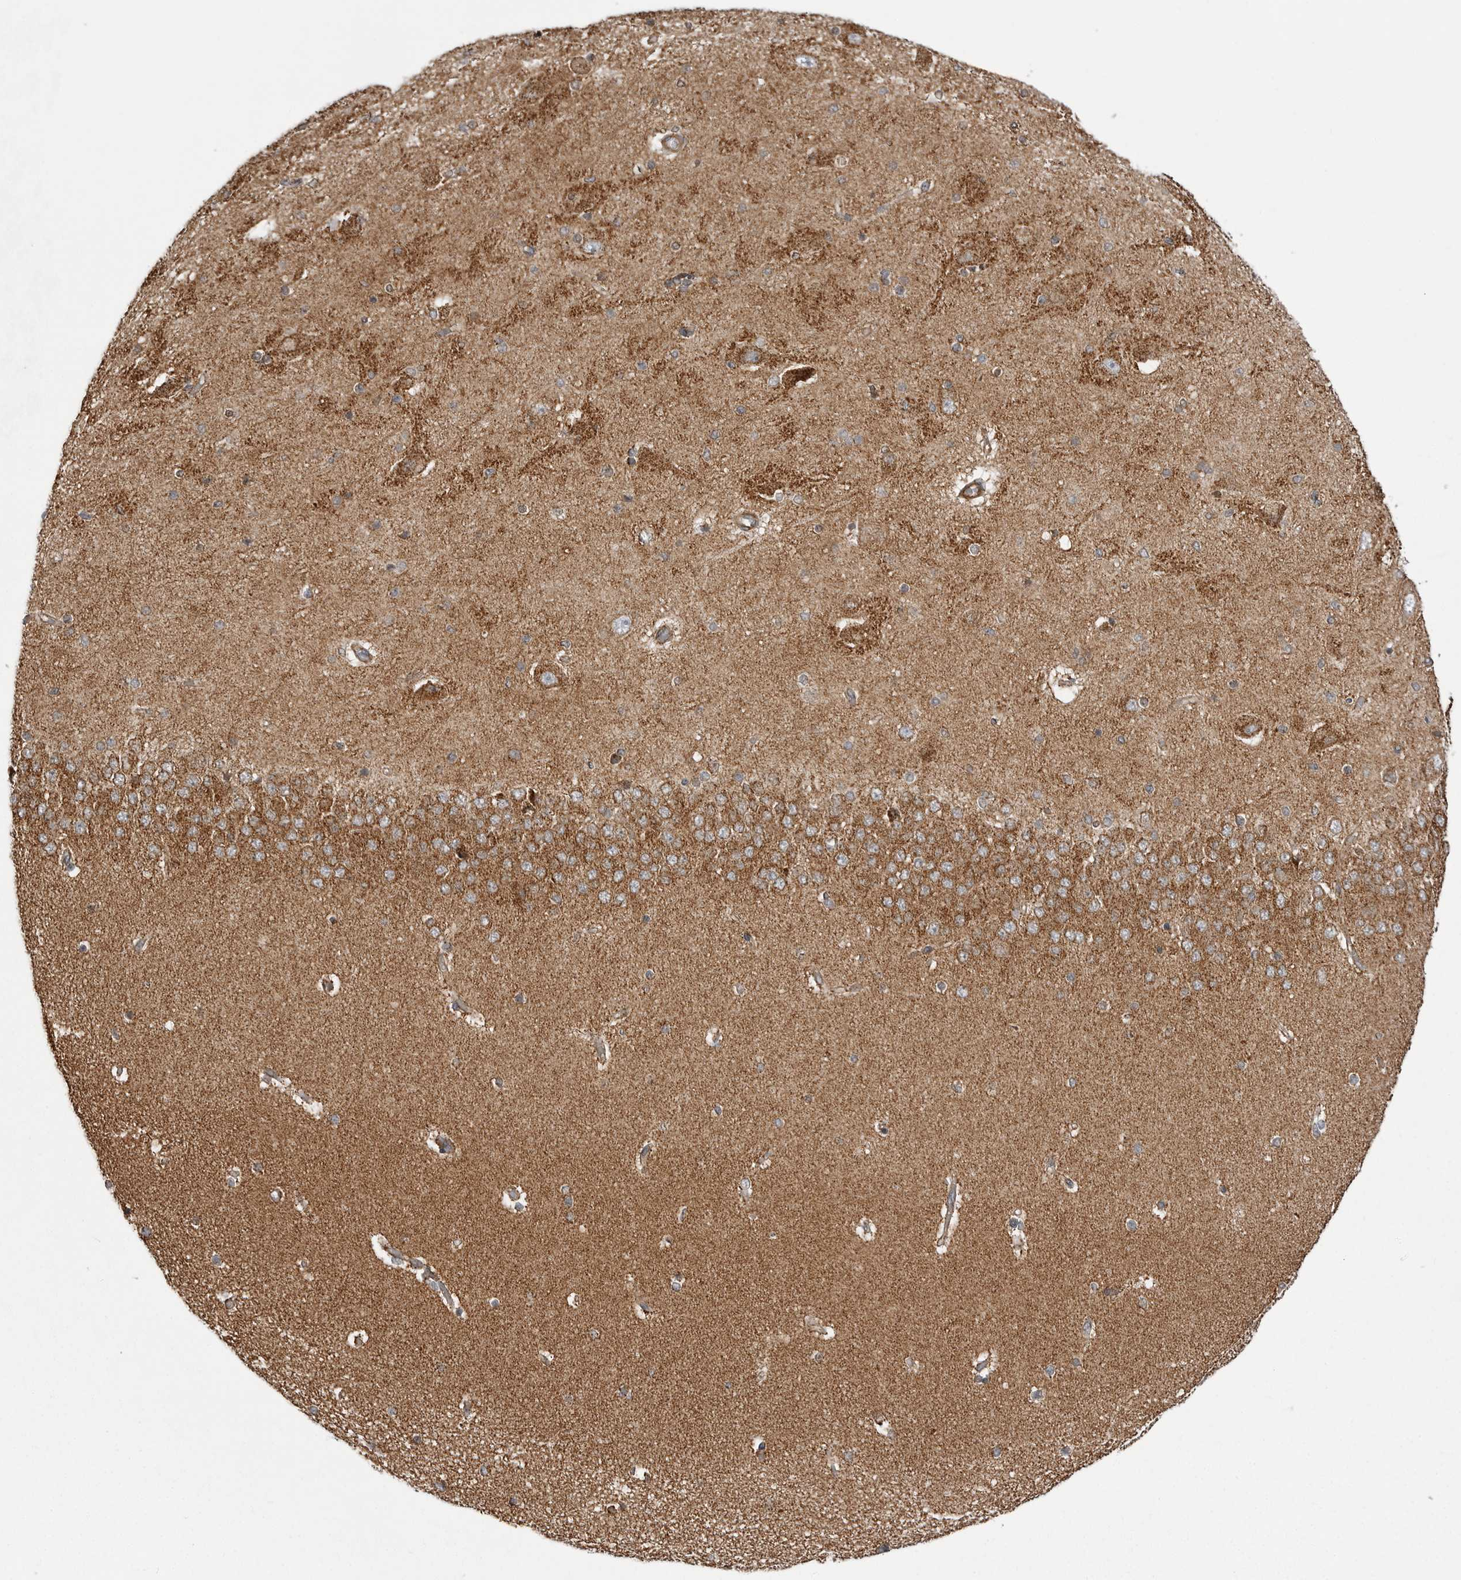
{"staining": {"intensity": "moderate", "quantity": ">75%", "location": "cytoplasmic/membranous"}, "tissue": "hippocampus", "cell_type": "Glial cells", "image_type": "normal", "snomed": [{"axis": "morphology", "description": "Normal tissue, NOS"}, {"axis": "topography", "description": "Hippocampus"}], "caption": "Glial cells reveal medium levels of moderate cytoplasmic/membranous positivity in approximately >75% of cells in unremarkable human hippocampus. (brown staining indicates protein expression, while blue staining denotes nuclei).", "gene": "FH", "patient": {"sex": "female", "age": 54}}